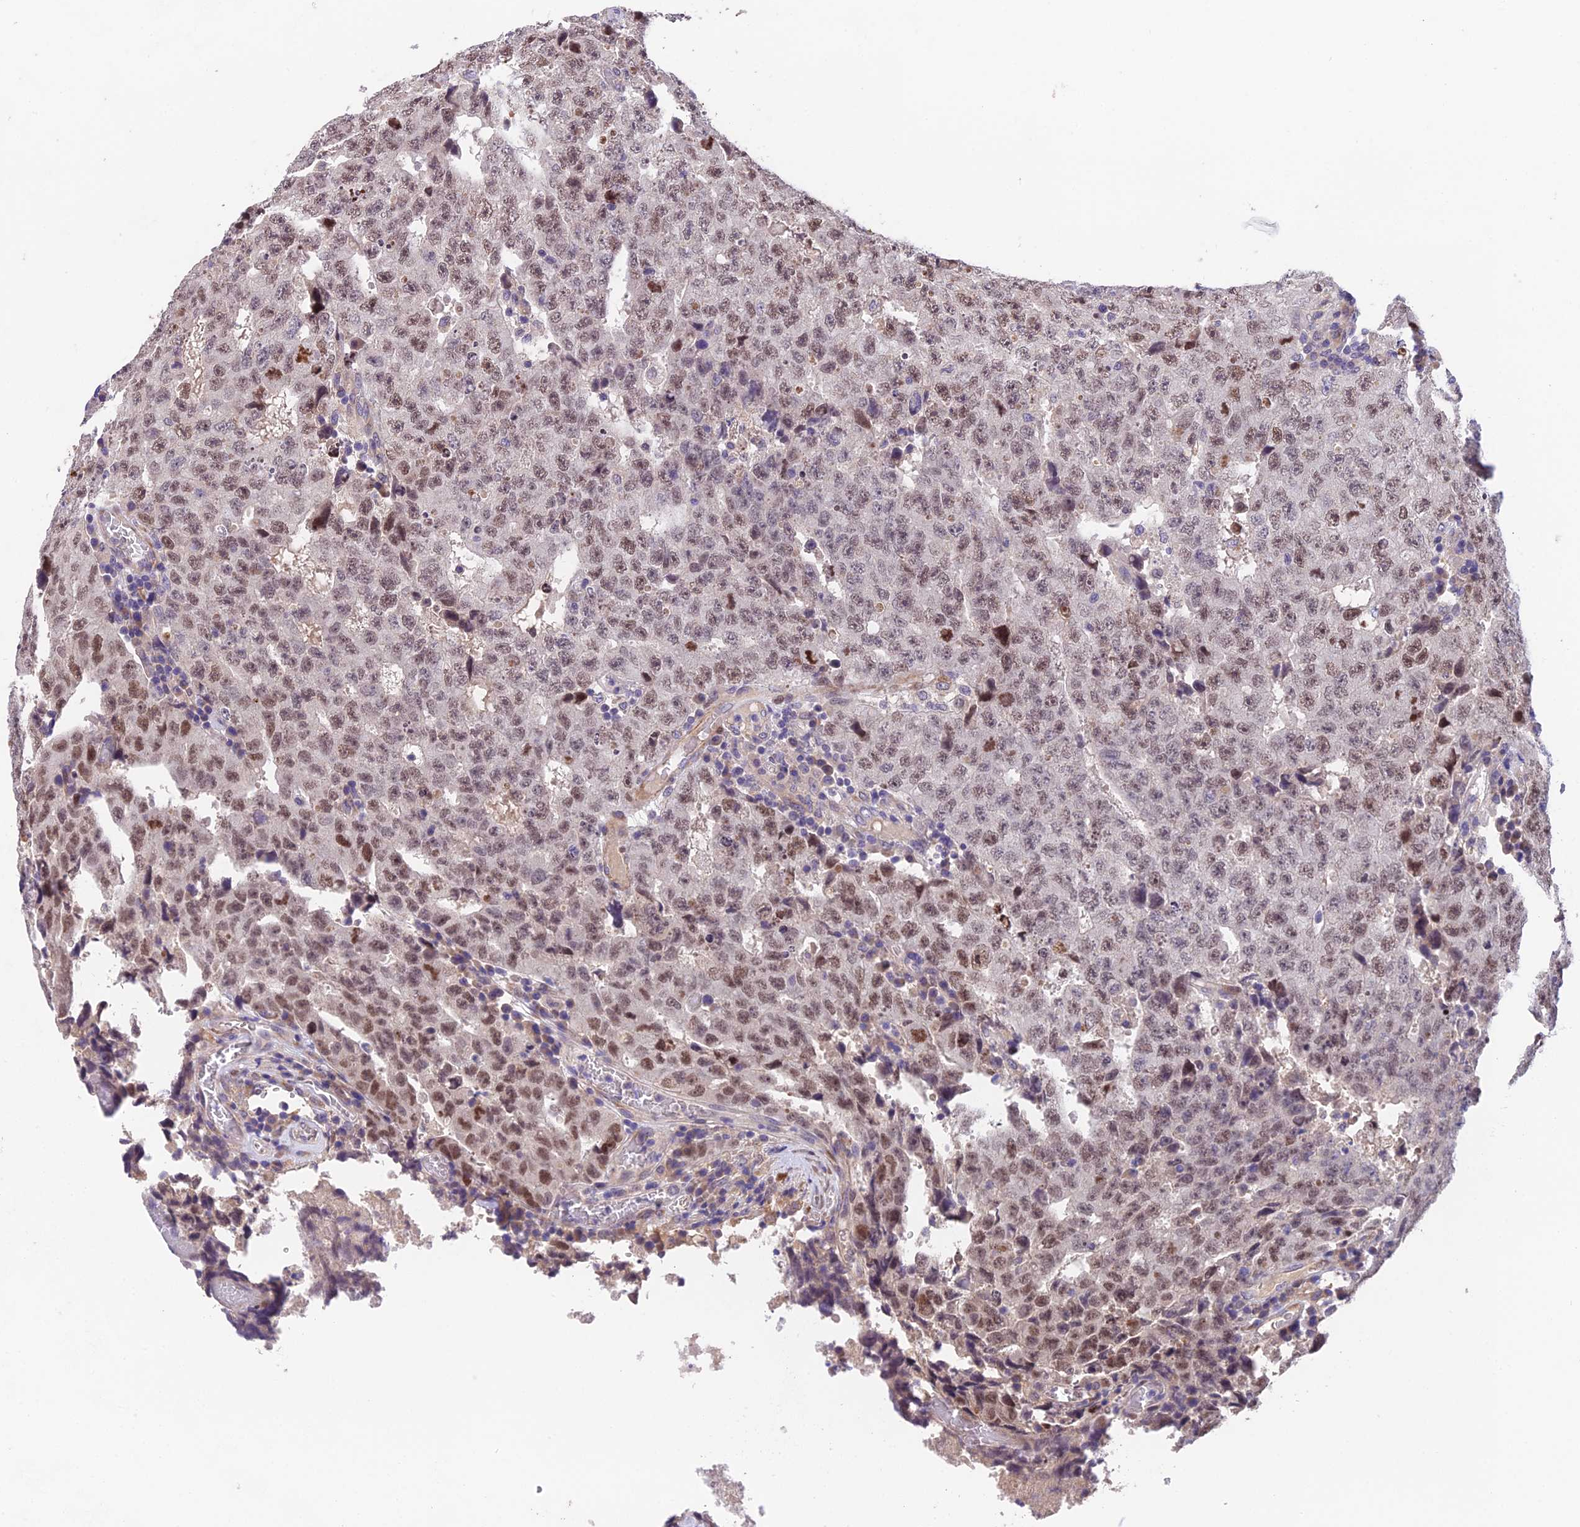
{"staining": {"intensity": "weak", "quantity": ">75%", "location": "nuclear"}, "tissue": "testis cancer", "cell_type": "Tumor cells", "image_type": "cancer", "snomed": [{"axis": "morphology", "description": "Necrosis, NOS"}, {"axis": "morphology", "description": "Carcinoma, Embryonal, NOS"}, {"axis": "topography", "description": "Testis"}], "caption": "A histopathology image showing weak nuclear positivity in approximately >75% of tumor cells in testis cancer, as visualized by brown immunohistochemical staining.", "gene": "PUS10", "patient": {"sex": "male", "age": 19}}